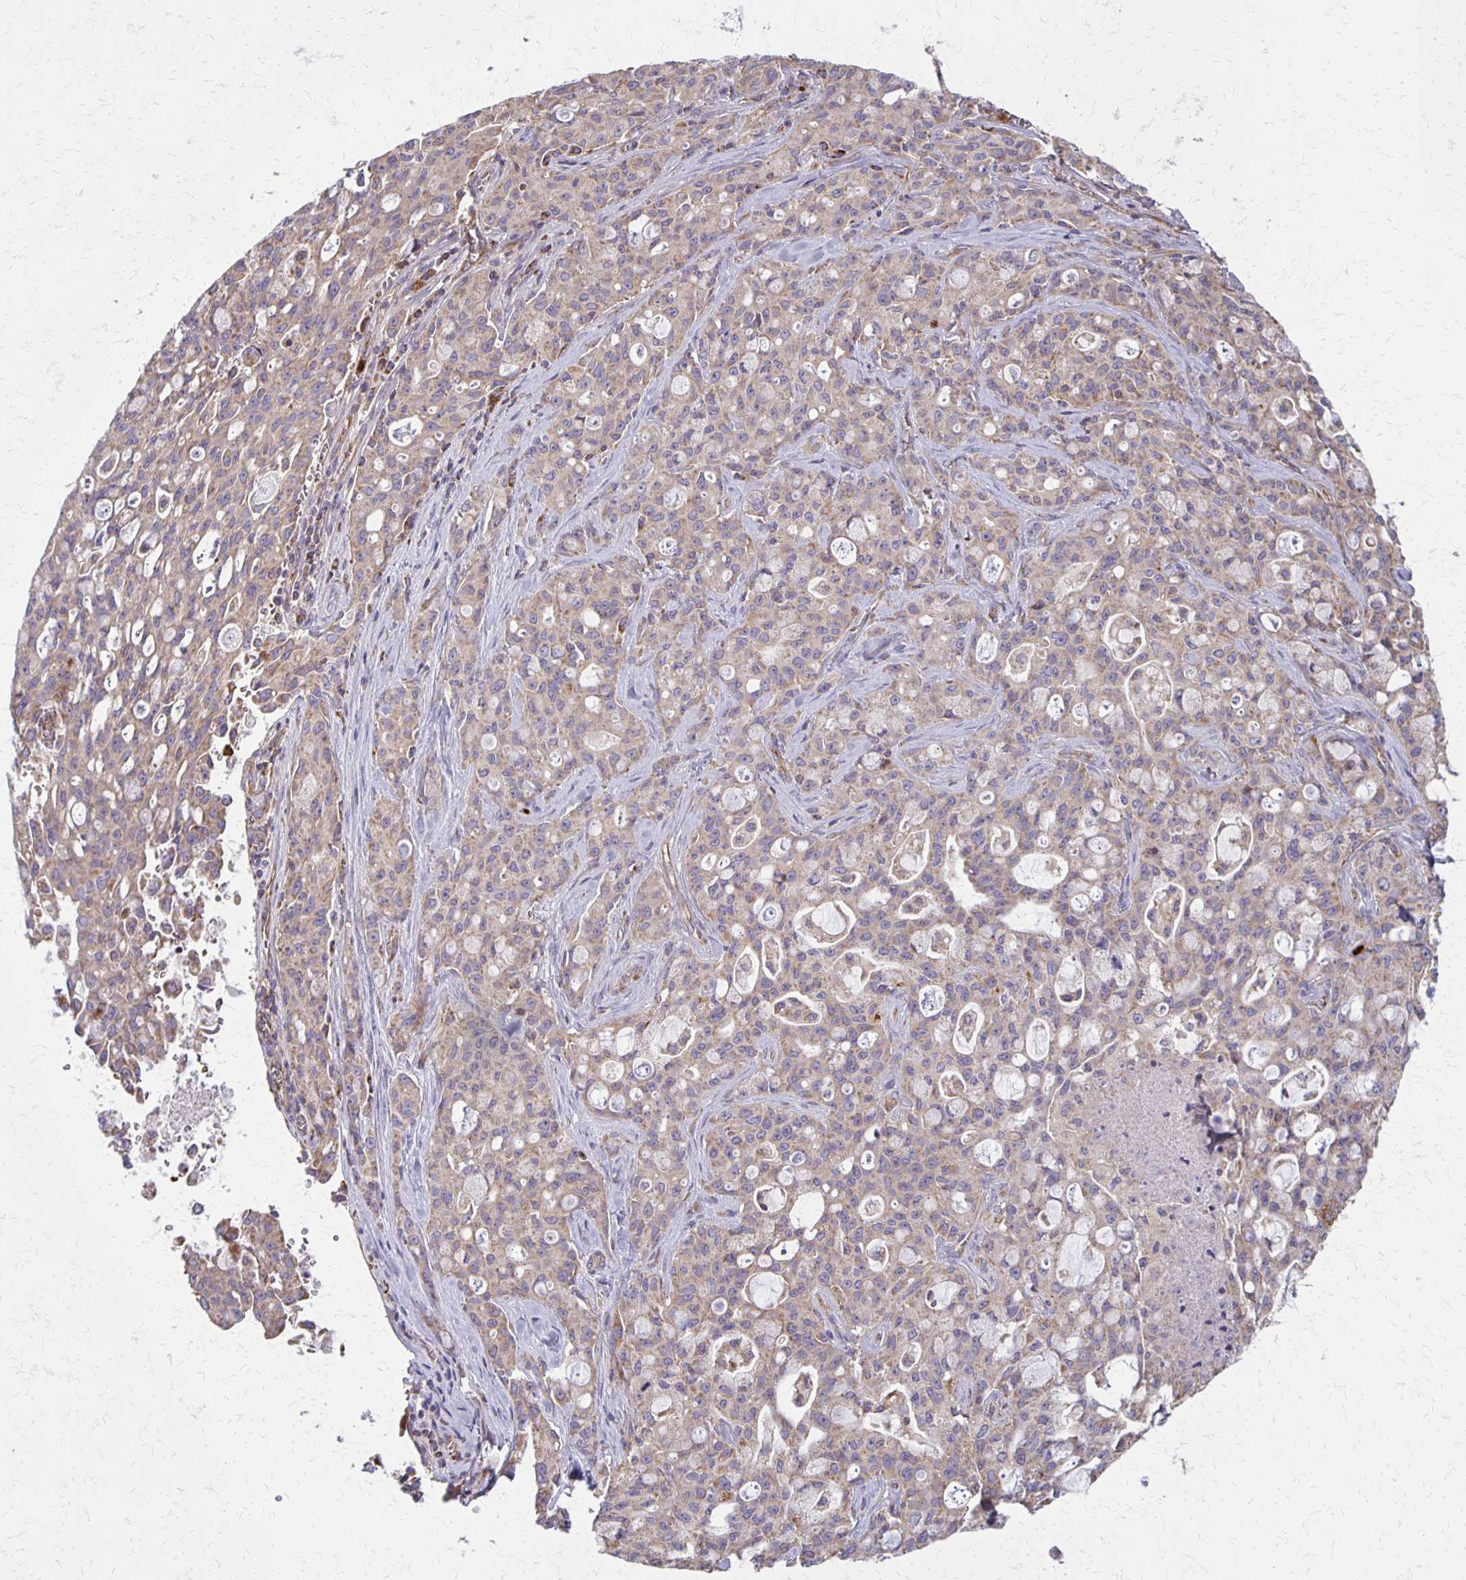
{"staining": {"intensity": "weak", "quantity": ">75%", "location": "cytoplasmic/membranous"}, "tissue": "lung cancer", "cell_type": "Tumor cells", "image_type": "cancer", "snomed": [{"axis": "morphology", "description": "Adenocarcinoma, NOS"}, {"axis": "topography", "description": "Lung"}], "caption": "Immunohistochemical staining of human lung cancer reveals low levels of weak cytoplasmic/membranous expression in about >75% of tumor cells.", "gene": "EIF4EBP2", "patient": {"sex": "female", "age": 44}}